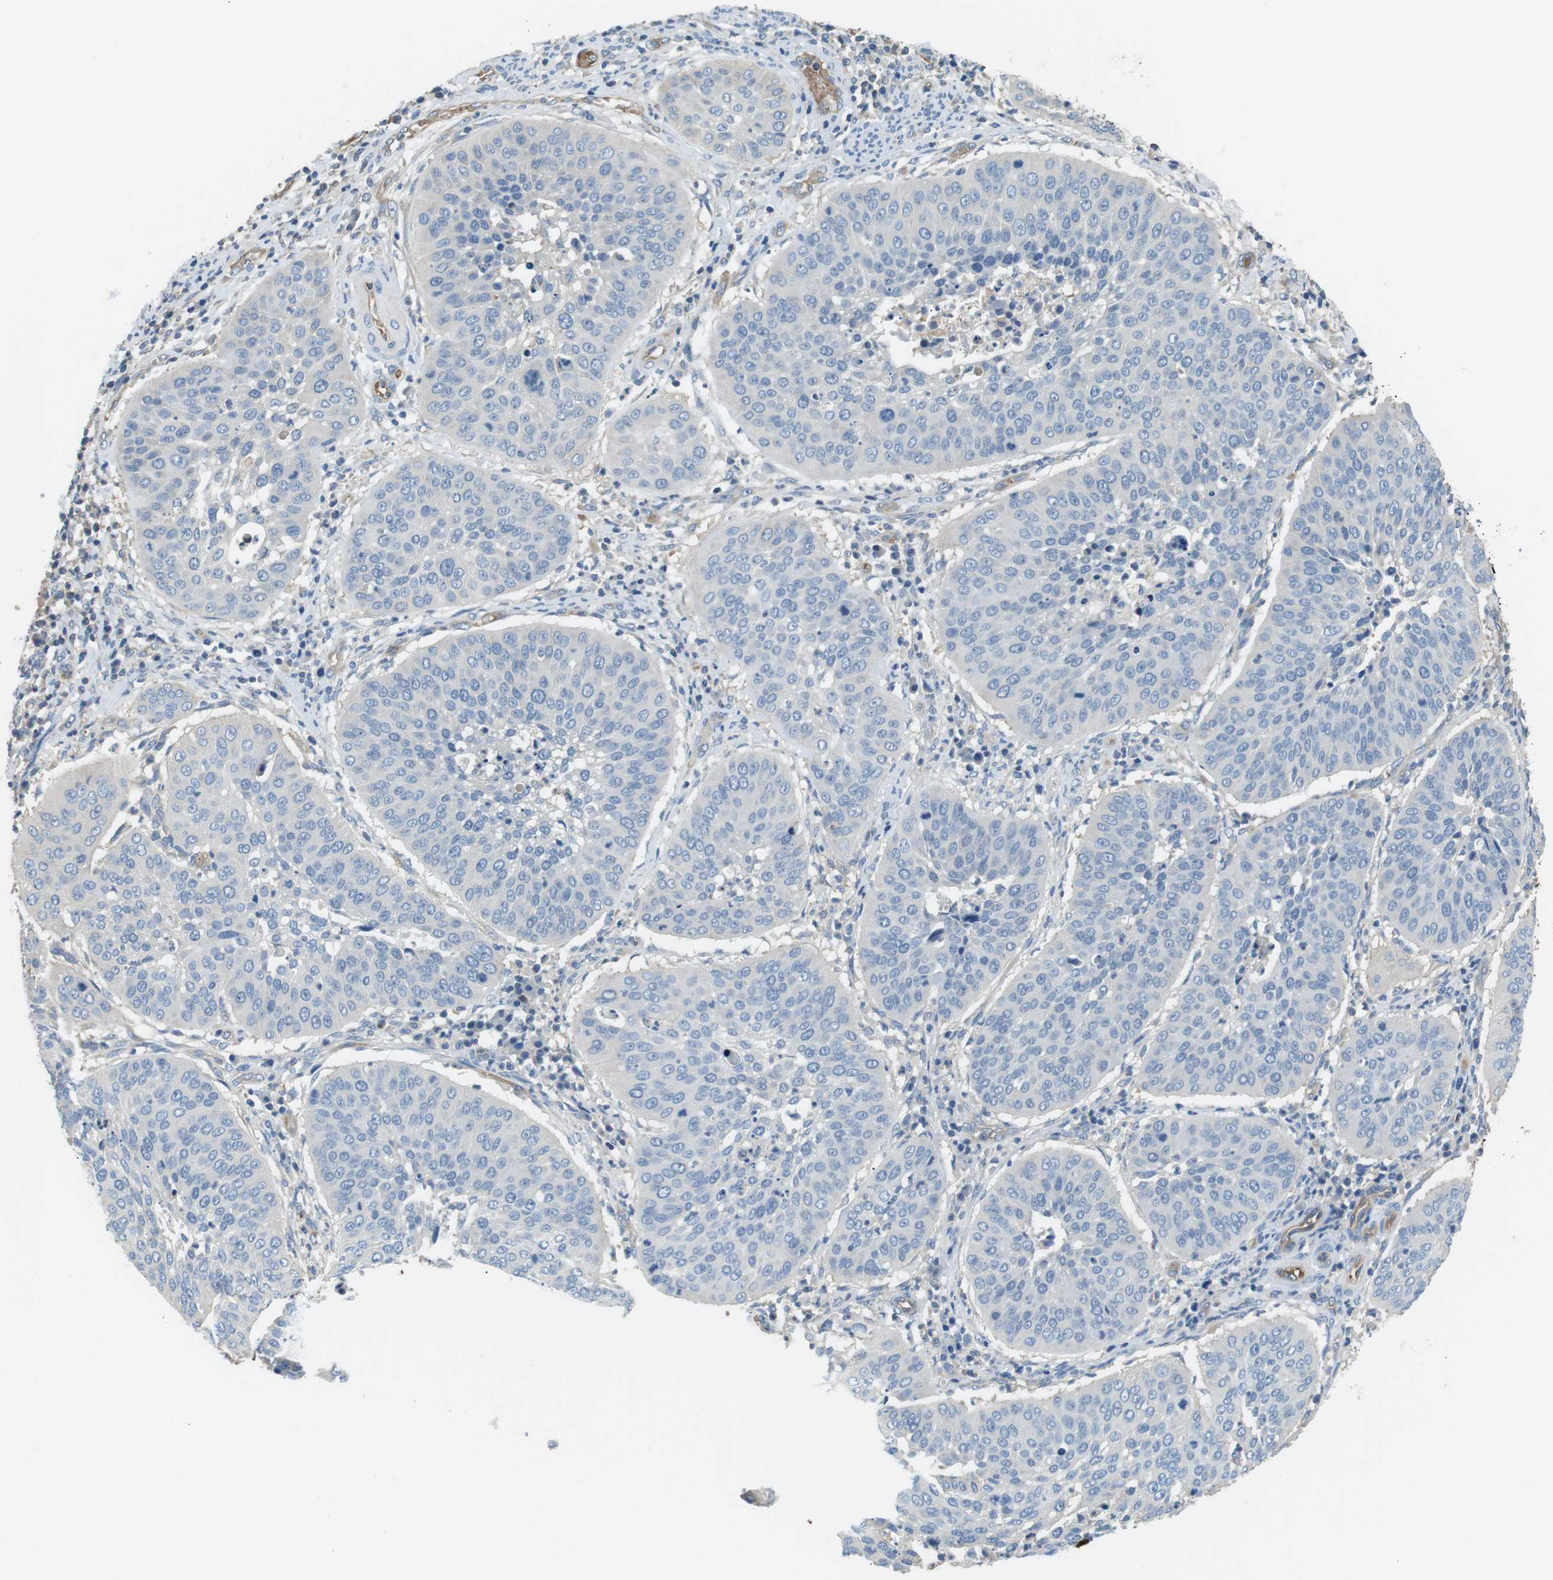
{"staining": {"intensity": "negative", "quantity": "none", "location": "none"}, "tissue": "cervical cancer", "cell_type": "Tumor cells", "image_type": "cancer", "snomed": [{"axis": "morphology", "description": "Normal tissue, NOS"}, {"axis": "morphology", "description": "Squamous cell carcinoma, NOS"}, {"axis": "topography", "description": "Cervix"}], "caption": "IHC of human squamous cell carcinoma (cervical) reveals no expression in tumor cells. (DAB immunohistochemistry (IHC) with hematoxylin counter stain).", "gene": "ADCY10", "patient": {"sex": "female", "age": 39}}